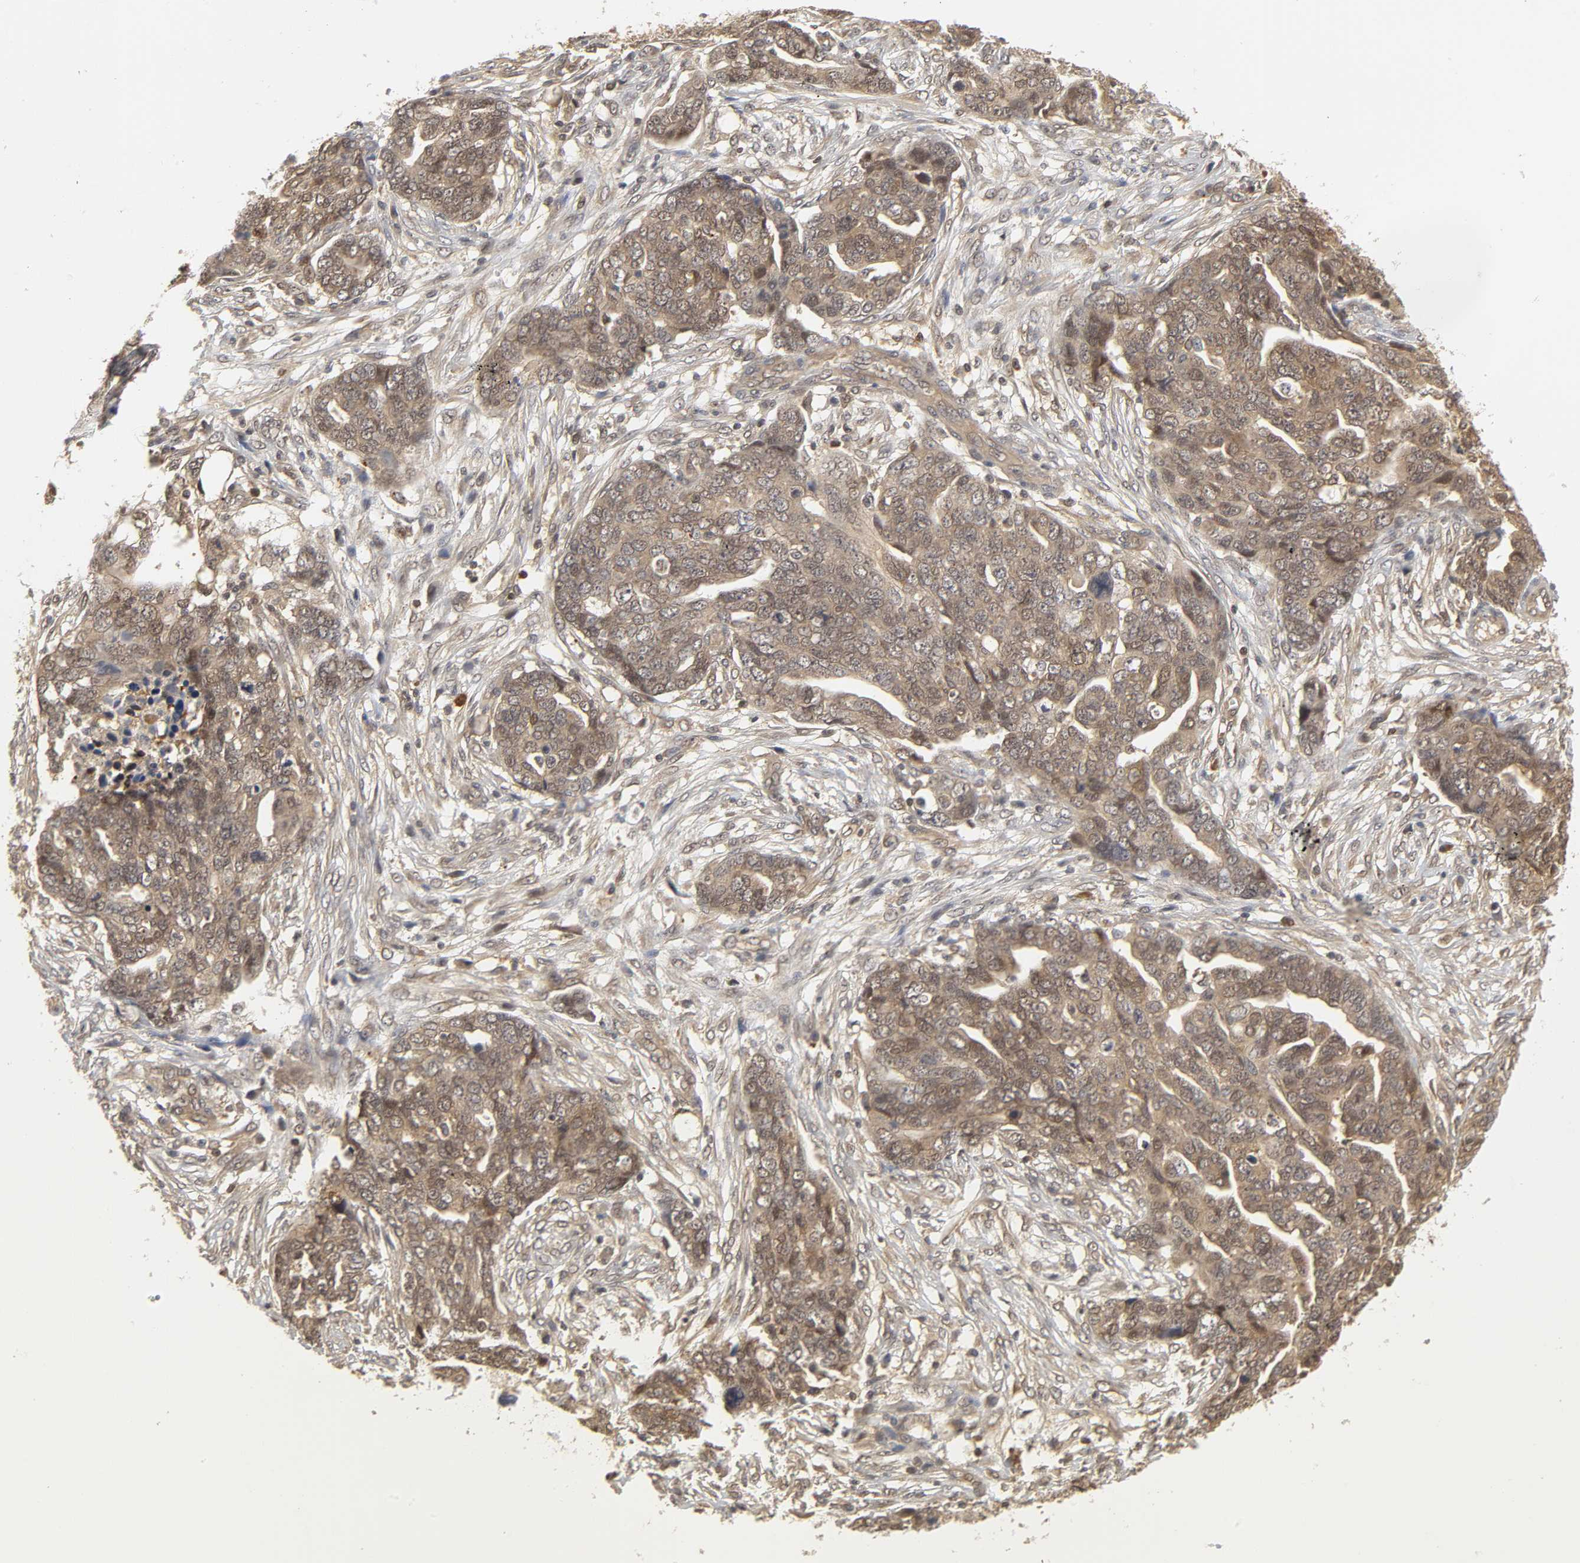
{"staining": {"intensity": "moderate", "quantity": ">75%", "location": "cytoplasmic/membranous,nuclear"}, "tissue": "ovarian cancer", "cell_type": "Tumor cells", "image_type": "cancer", "snomed": [{"axis": "morphology", "description": "Normal tissue, NOS"}, {"axis": "morphology", "description": "Cystadenocarcinoma, serous, NOS"}, {"axis": "topography", "description": "Fallopian tube"}, {"axis": "topography", "description": "Ovary"}], "caption": "Protein expression analysis of ovarian serous cystadenocarcinoma reveals moderate cytoplasmic/membranous and nuclear positivity in about >75% of tumor cells.", "gene": "PARK7", "patient": {"sex": "female", "age": 56}}